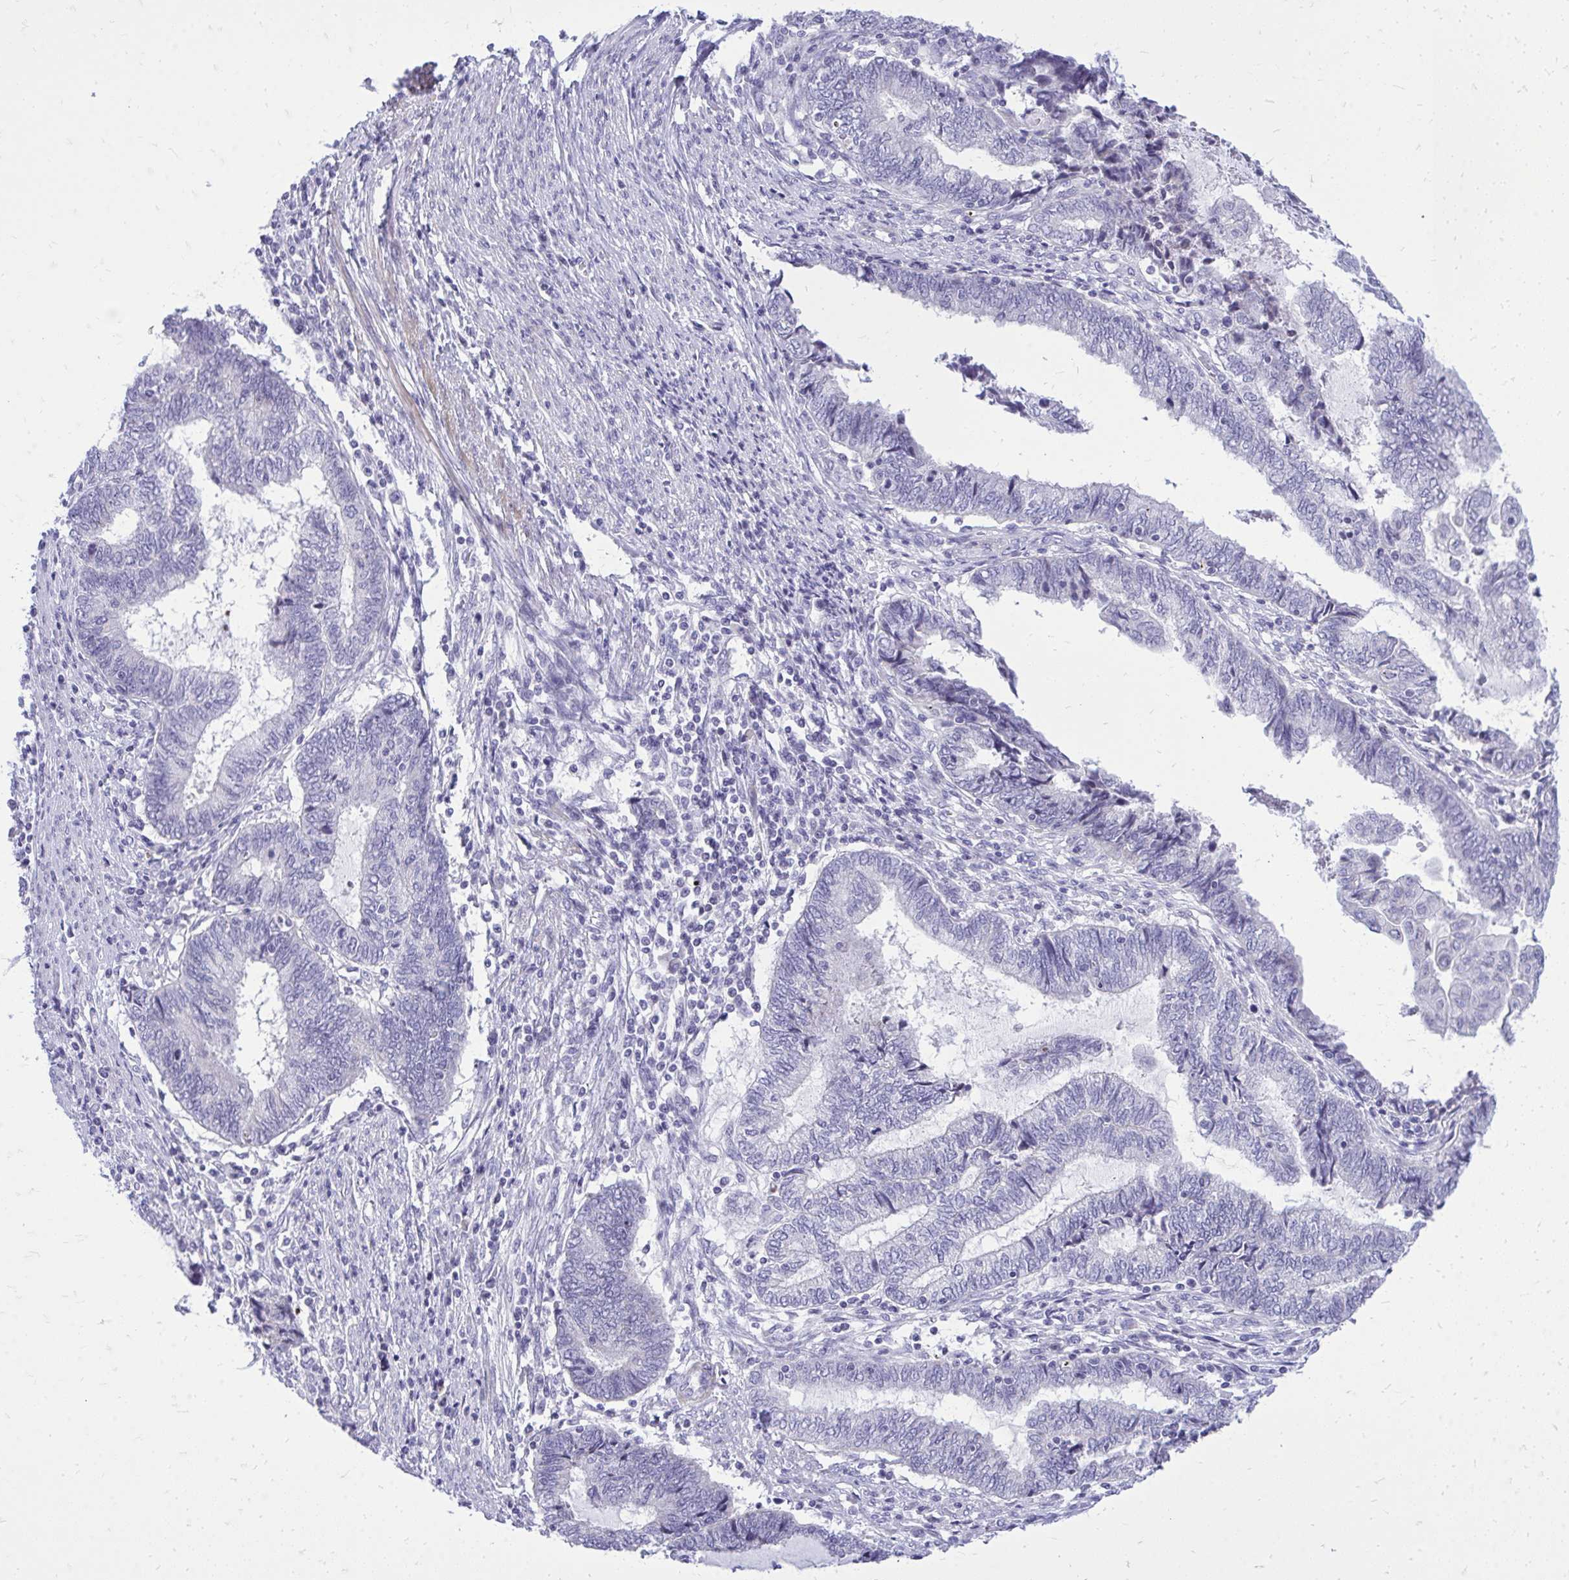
{"staining": {"intensity": "negative", "quantity": "none", "location": "none"}, "tissue": "endometrial cancer", "cell_type": "Tumor cells", "image_type": "cancer", "snomed": [{"axis": "morphology", "description": "Adenocarcinoma, NOS"}, {"axis": "topography", "description": "Uterus"}, {"axis": "topography", "description": "Endometrium"}], "caption": "Human adenocarcinoma (endometrial) stained for a protein using immunohistochemistry (IHC) exhibits no staining in tumor cells.", "gene": "GABRA1", "patient": {"sex": "female", "age": 70}}